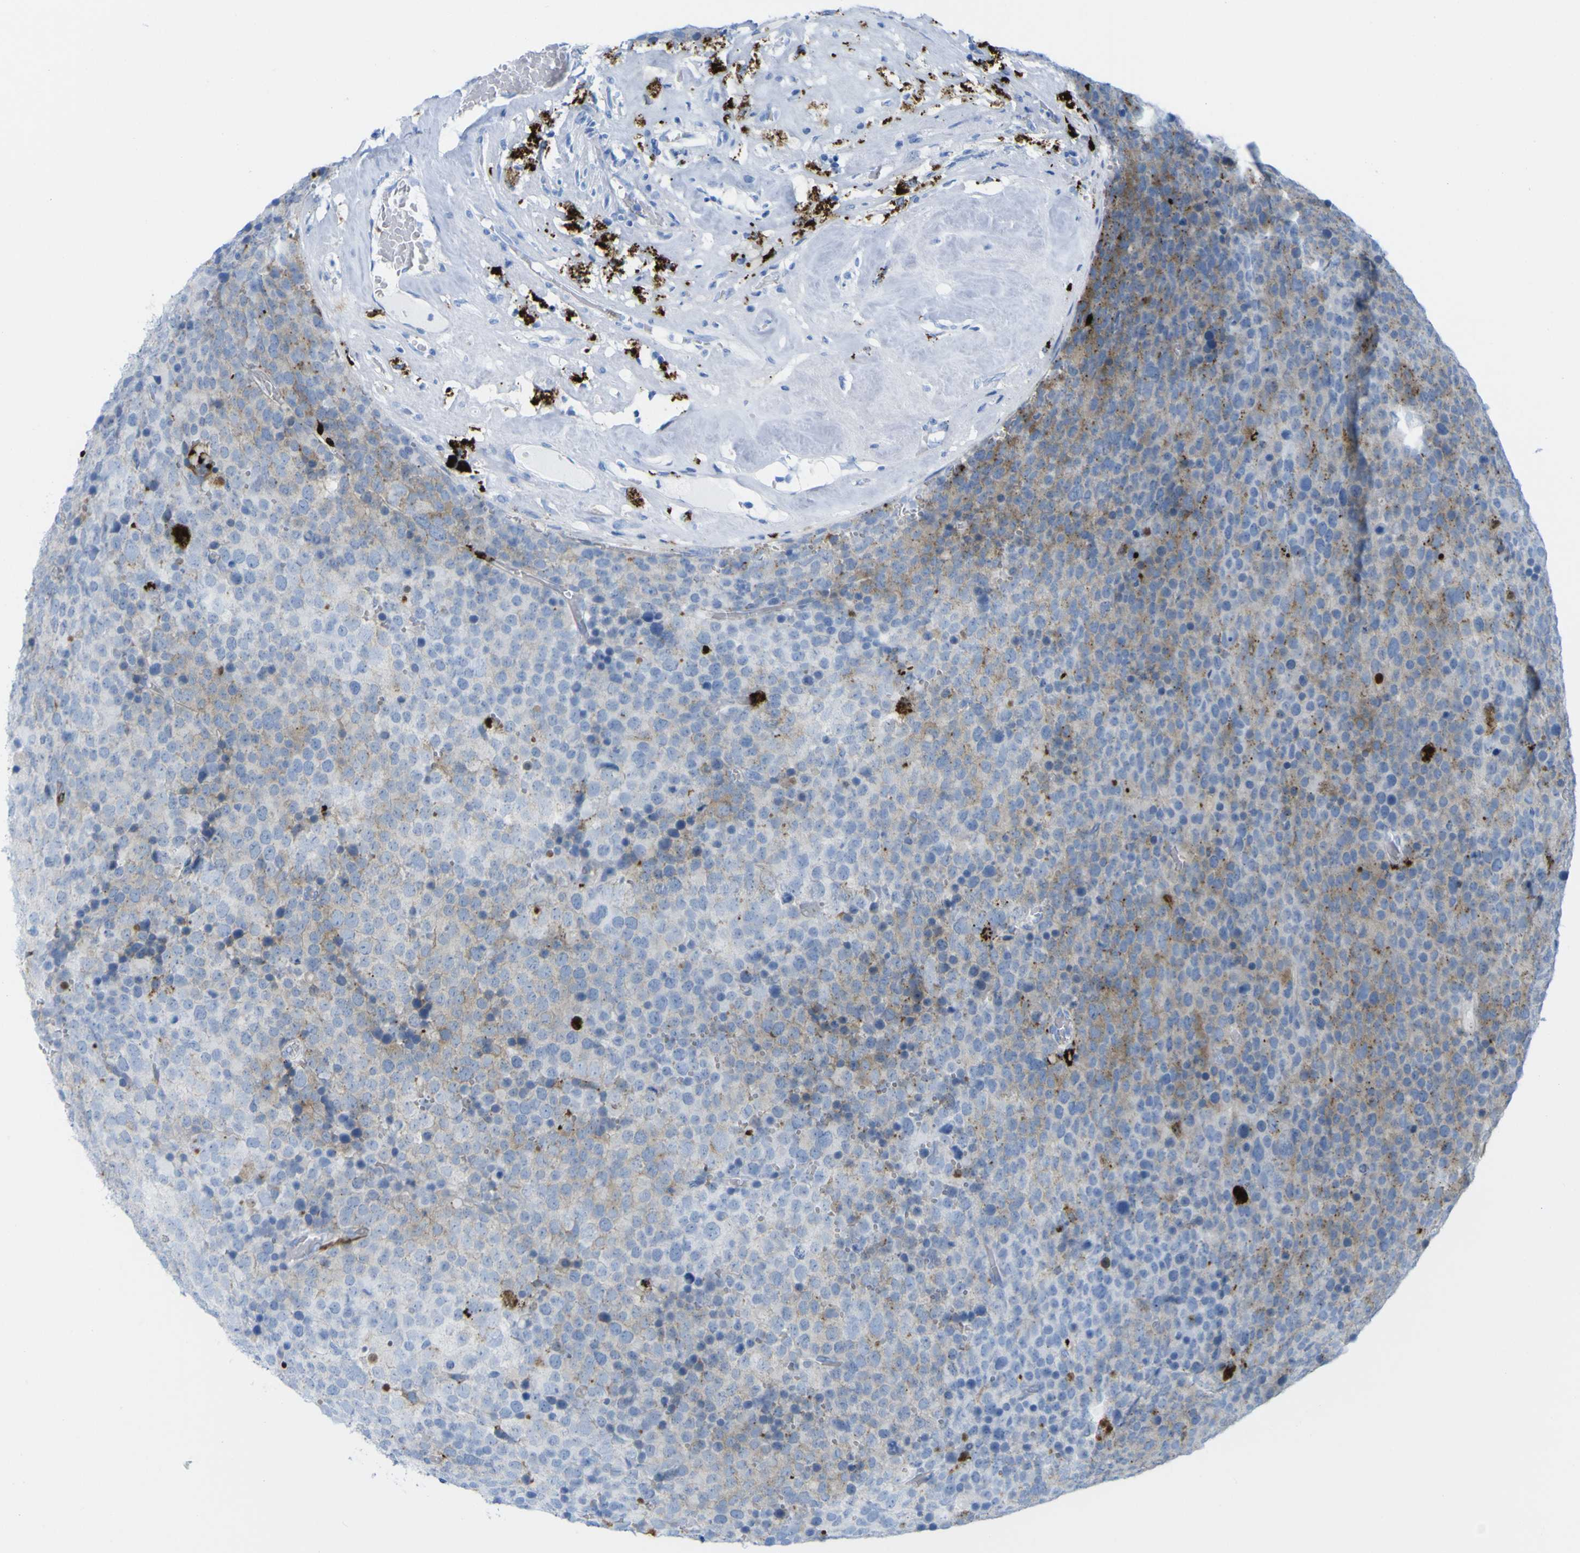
{"staining": {"intensity": "moderate", "quantity": "25%-75%", "location": "cytoplasmic/membranous"}, "tissue": "testis cancer", "cell_type": "Tumor cells", "image_type": "cancer", "snomed": [{"axis": "morphology", "description": "Seminoma, NOS"}, {"axis": "topography", "description": "Testis"}], "caption": "Testis cancer stained with a brown dye reveals moderate cytoplasmic/membranous positive staining in approximately 25%-75% of tumor cells.", "gene": "PLD3", "patient": {"sex": "male", "age": 71}}